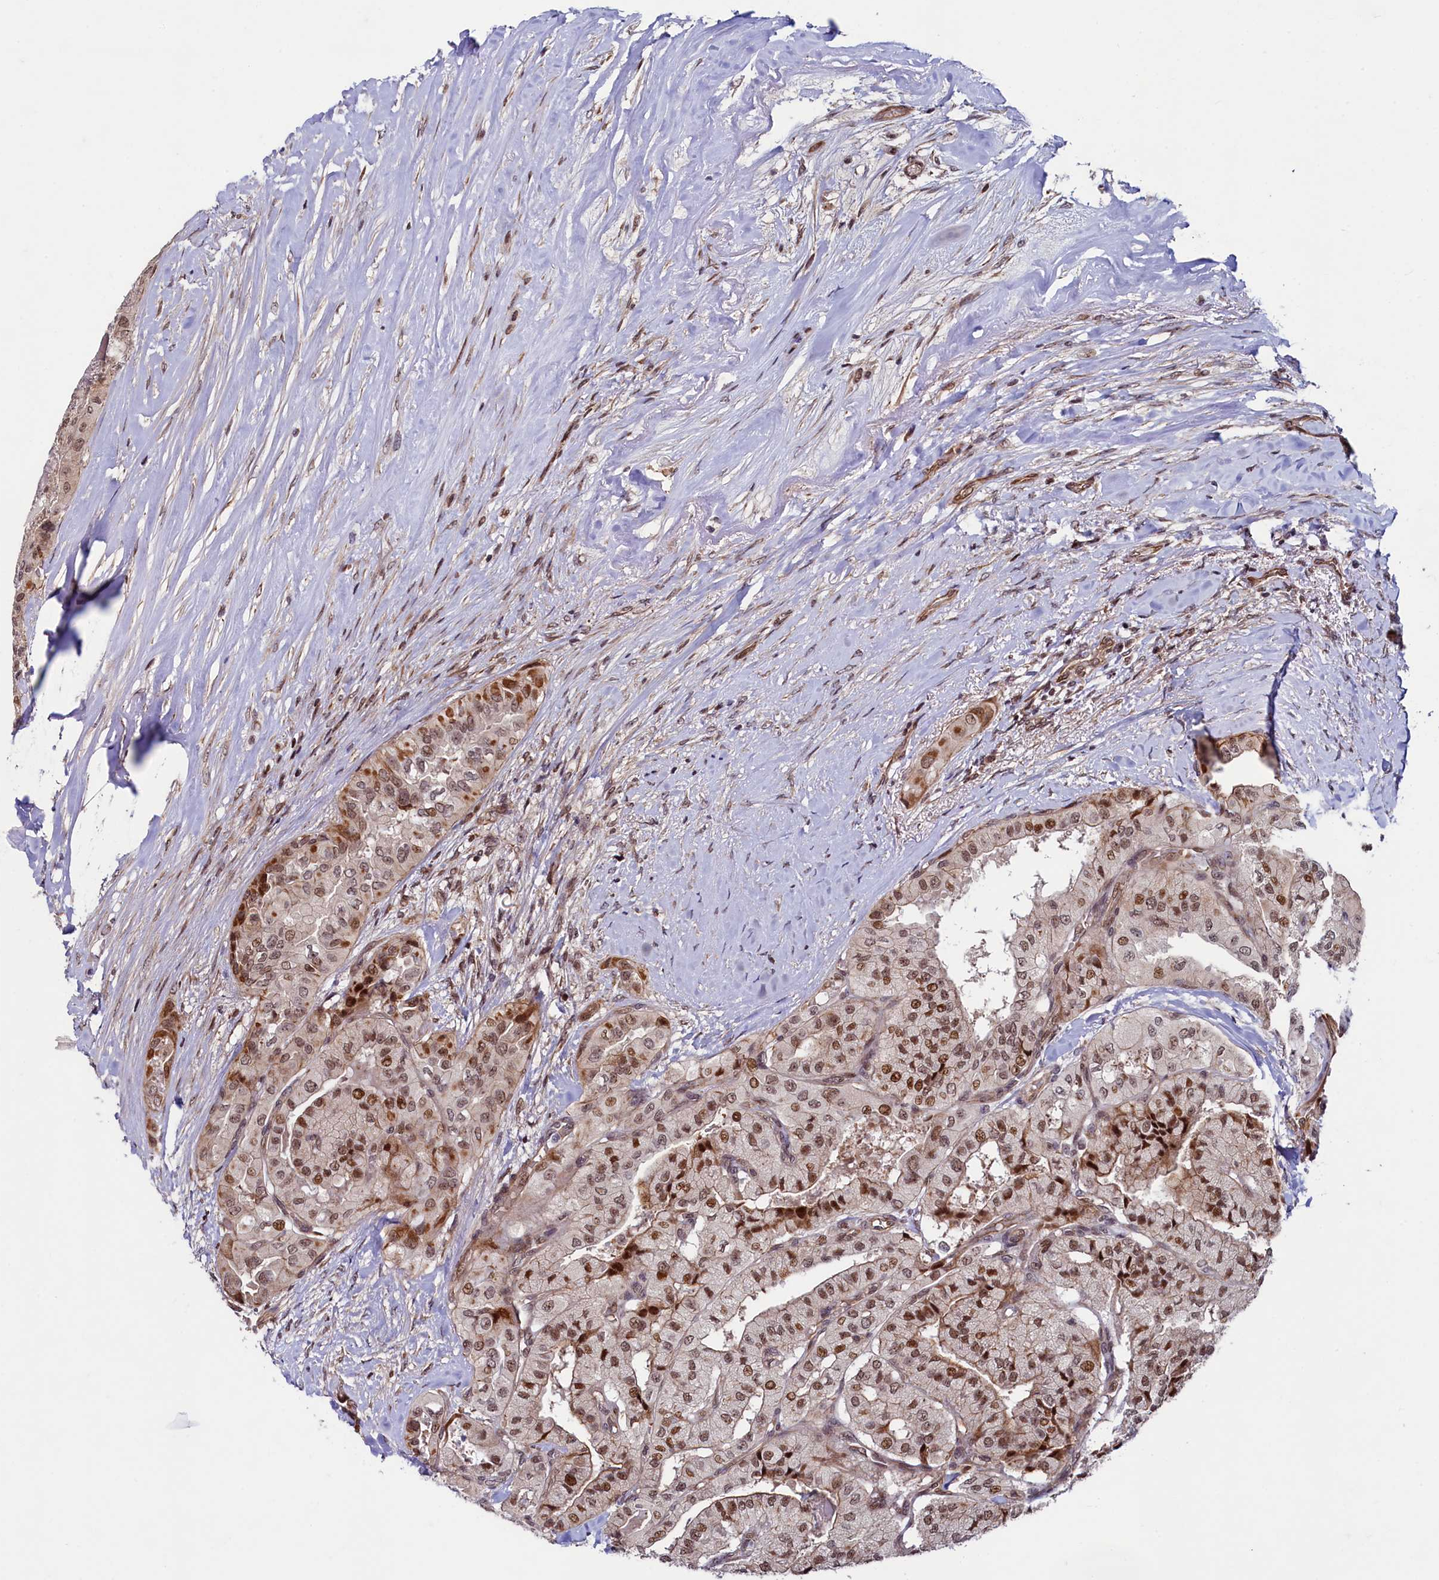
{"staining": {"intensity": "moderate", "quantity": ">75%", "location": "nuclear"}, "tissue": "thyroid cancer", "cell_type": "Tumor cells", "image_type": "cancer", "snomed": [{"axis": "morphology", "description": "Papillary adenocarcinoma, NOS"}, {"axis": "topography", "description": "Thyroid gland"}], "caption": "IHC photomicrograph of thyroid papillary adenocarcinoma stained for a protein (brown), which exhibits medium levels of moderate nuclear expression in about >75% of tumor cells.", "gene": "LEO1", "patient": {"sex": "female", "age": 59}}